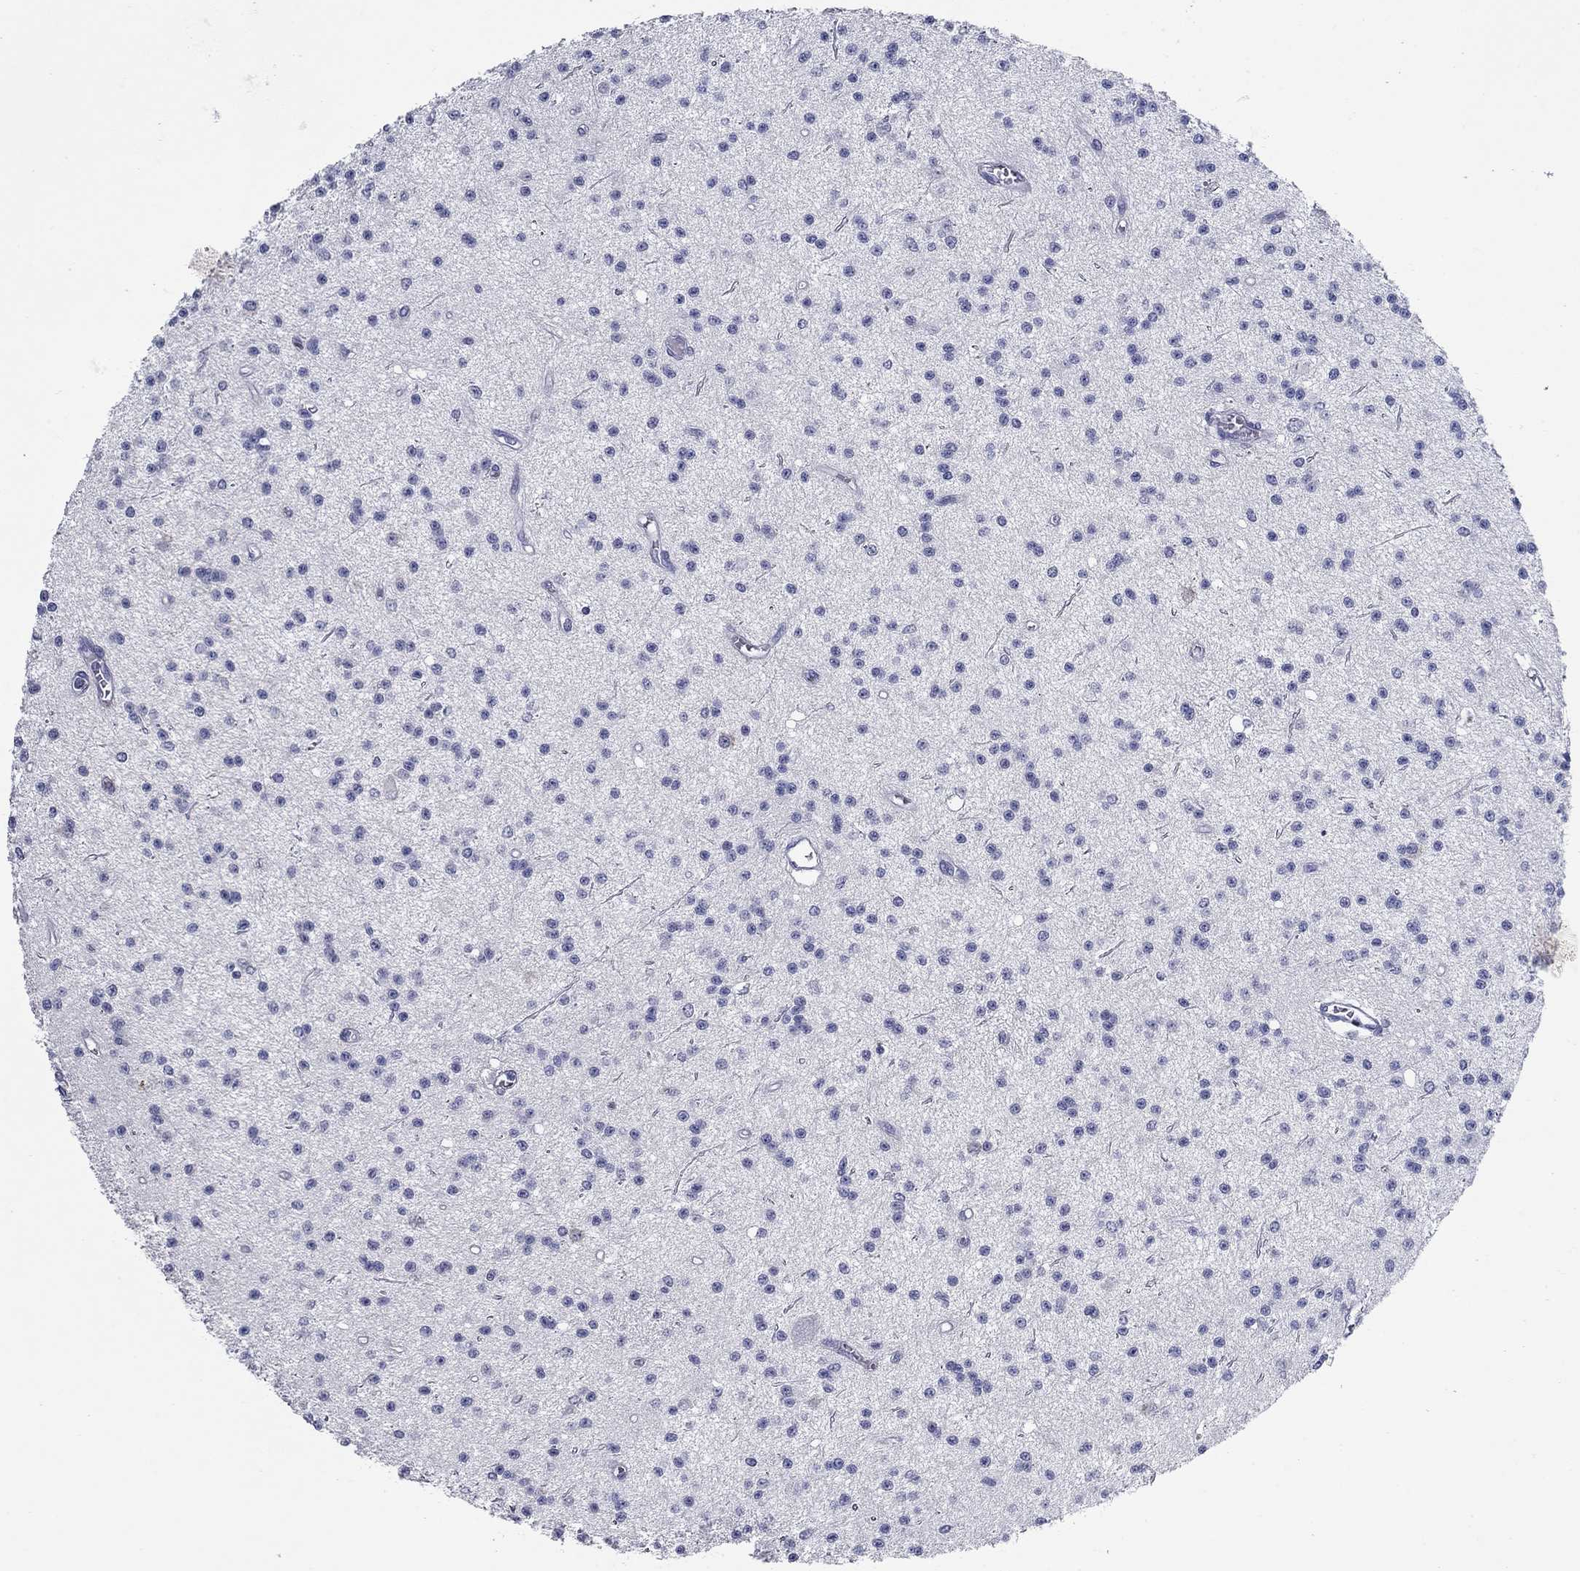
{"staining": {"intensity": "negative", "quantity": "none", "location": "none"}, "tissue": "glioma", "cell_type": "Tumor cells", "image_type": "cancer", "snomed": [{"axis": "morphology", "description": "Glioma, malignant, Low grade"}, {"axis": "topography", "description": "Brain"}], "caption": "There is no significant expression in tumor cells of glioma.", "gene": "KIRREL2", "patient": {"sex": "male", "age": 27}}